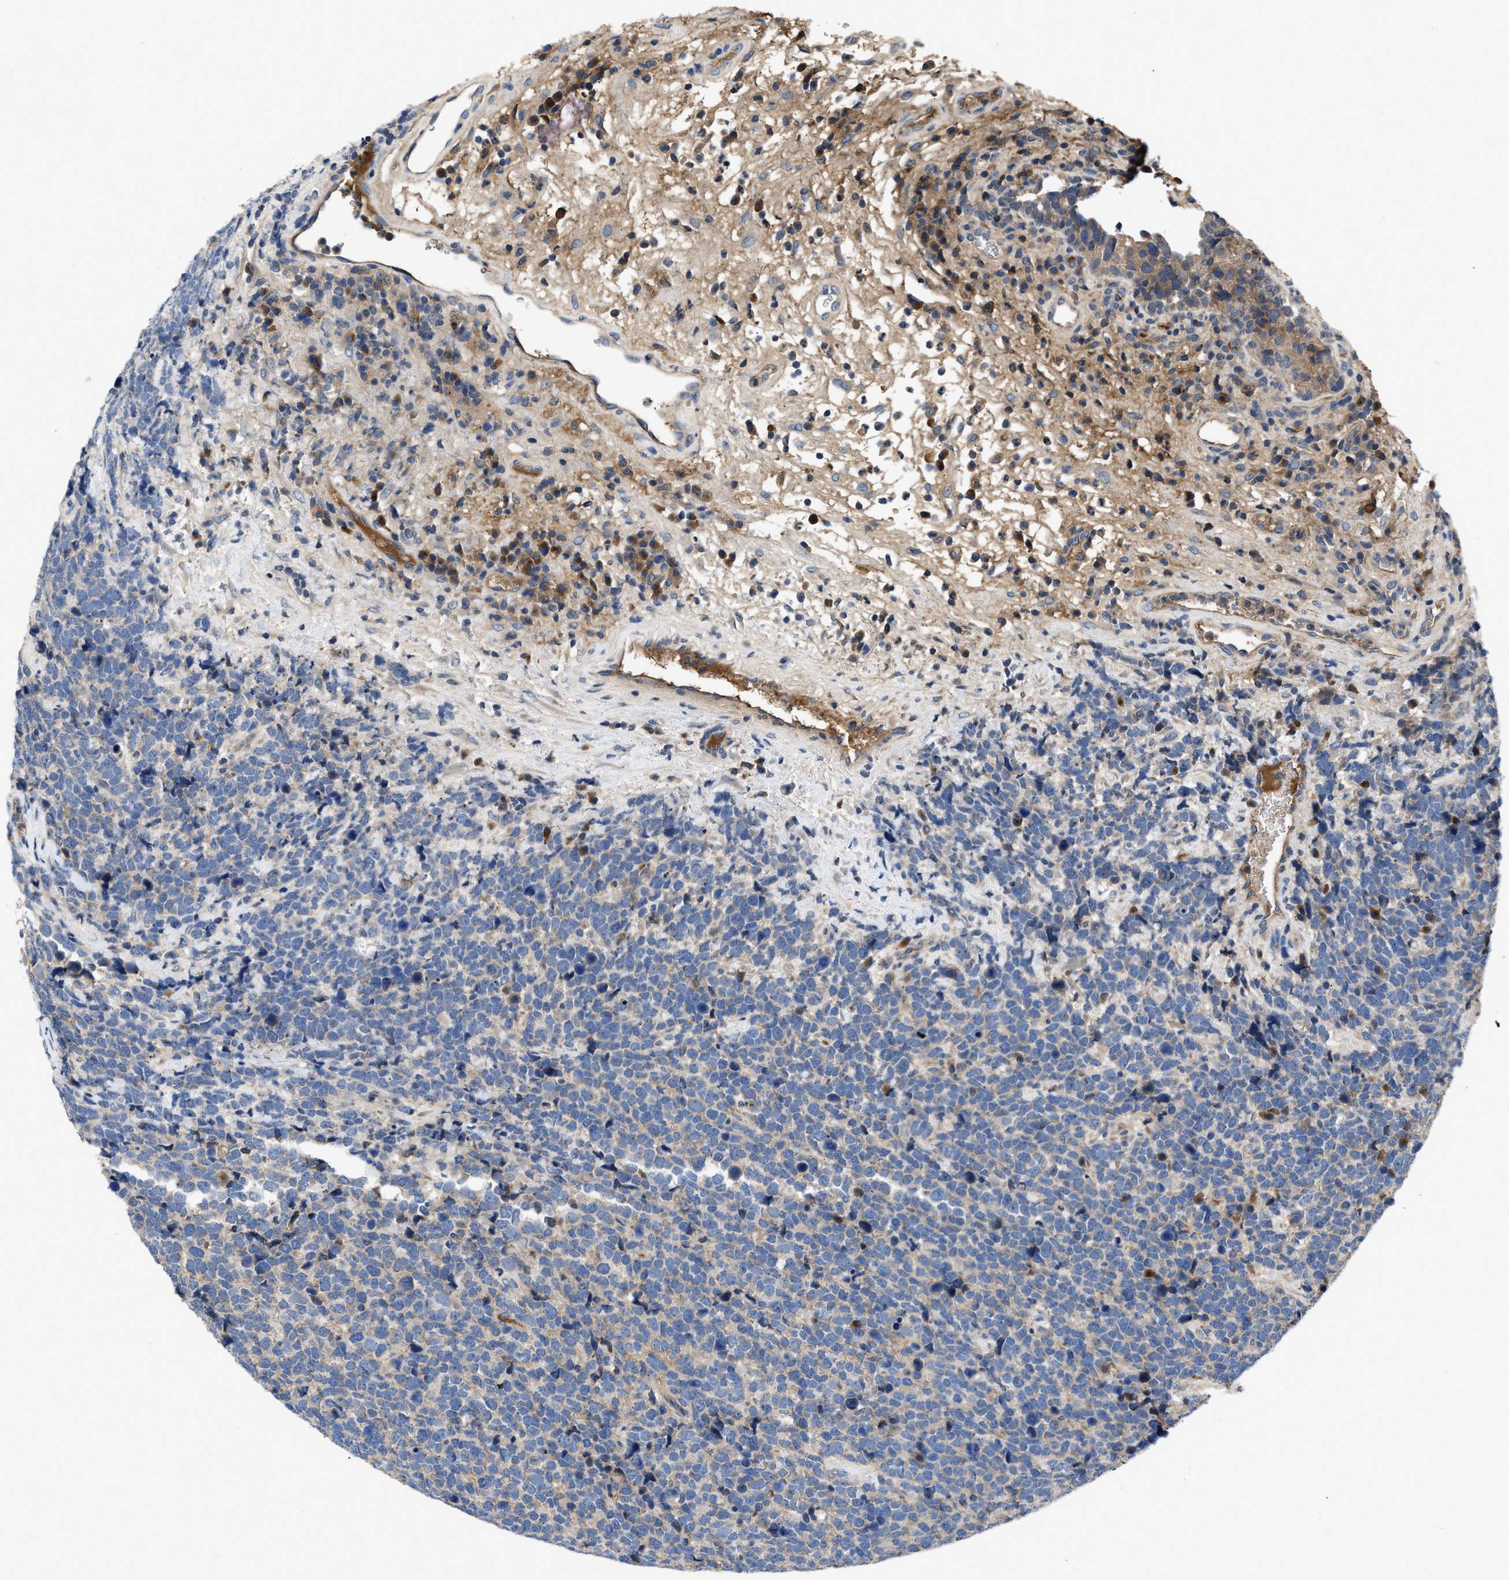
{"staining": {"intensity": "weak", "quantity": "25%-75%", "location": "cytoplasmic/membranous"}, "tissue": "urothelial cancer", "cell_type": "Tumor cells", "image_type": "cancer", "snomed": [{"axis": "morphology", "description": "Urothelial carcinoma, High grade"}, {"axis": "topography", "description": "Urinary bladder"}], "caption": "A micrograph showing weak cytoplasmic/membranous staining in approximately 25%-75% of tumor cells in urothelial cancer, as visualized by brown immunohistochemical staining.", "gene": "VPS4A", "patient": {"sex": "female", "age": 82}}